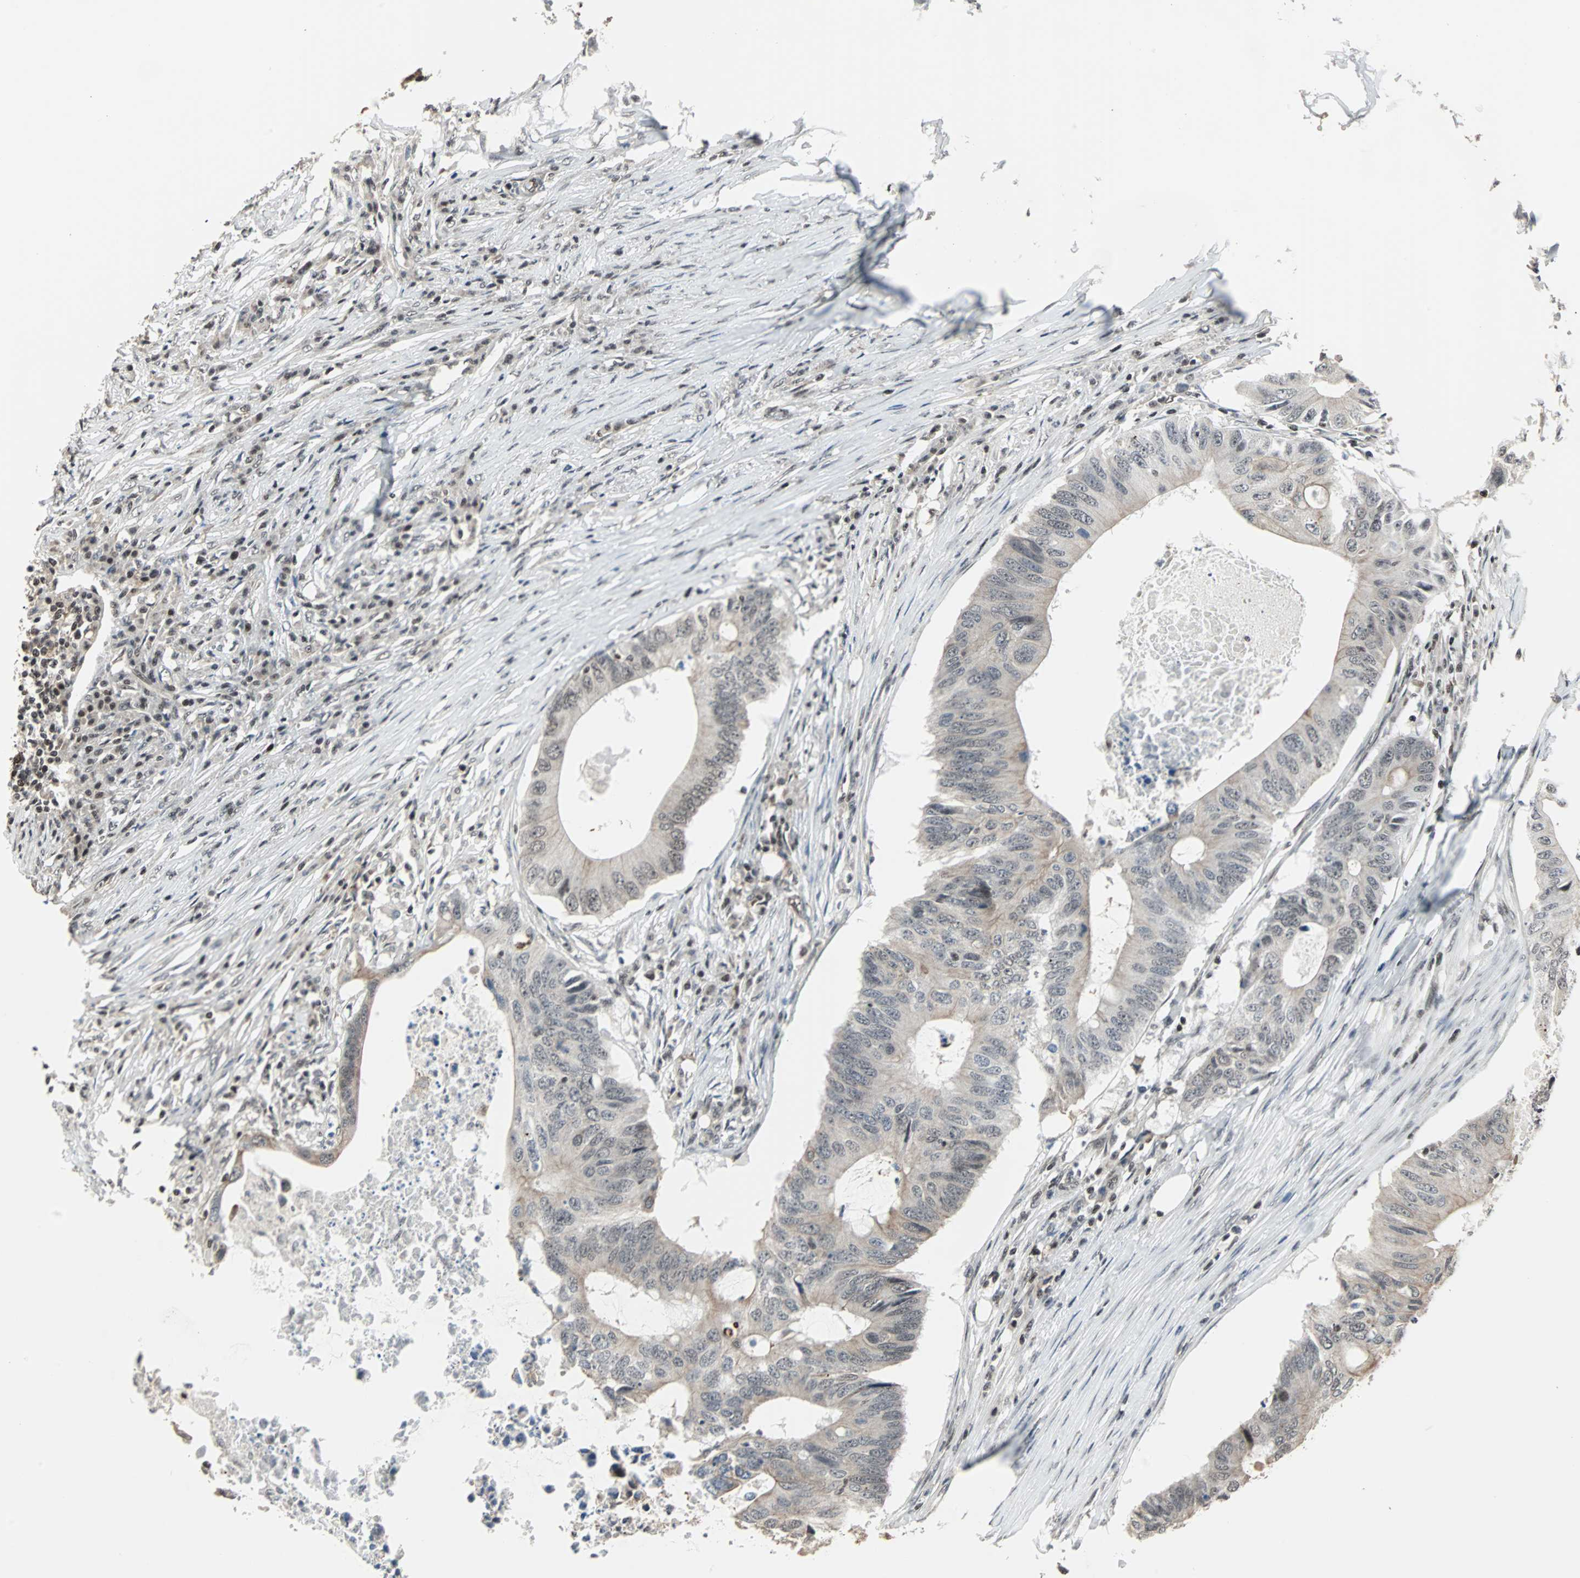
{"staining": {"intensity": "weak", "quantity": "25%-75%", "location": "cytoplasmic/membranous"}, "tissue": "colorectal cancer", "cell_type": "Tumor cells", "image_type": "cancer", "snomed": [{"axis": "morphology", "description": "Adenocarcinoma, NOS"}, {"axis": "topography", "description": "Colon"}], "caption": "A photomicrograph of colorectal adenocarcinoma stained for a protein displays weak cytoplasmic/membranous brown staining in tumor cells.", "gene": "TERF2IP", "patient": {"sex": "male", "age": 71}}